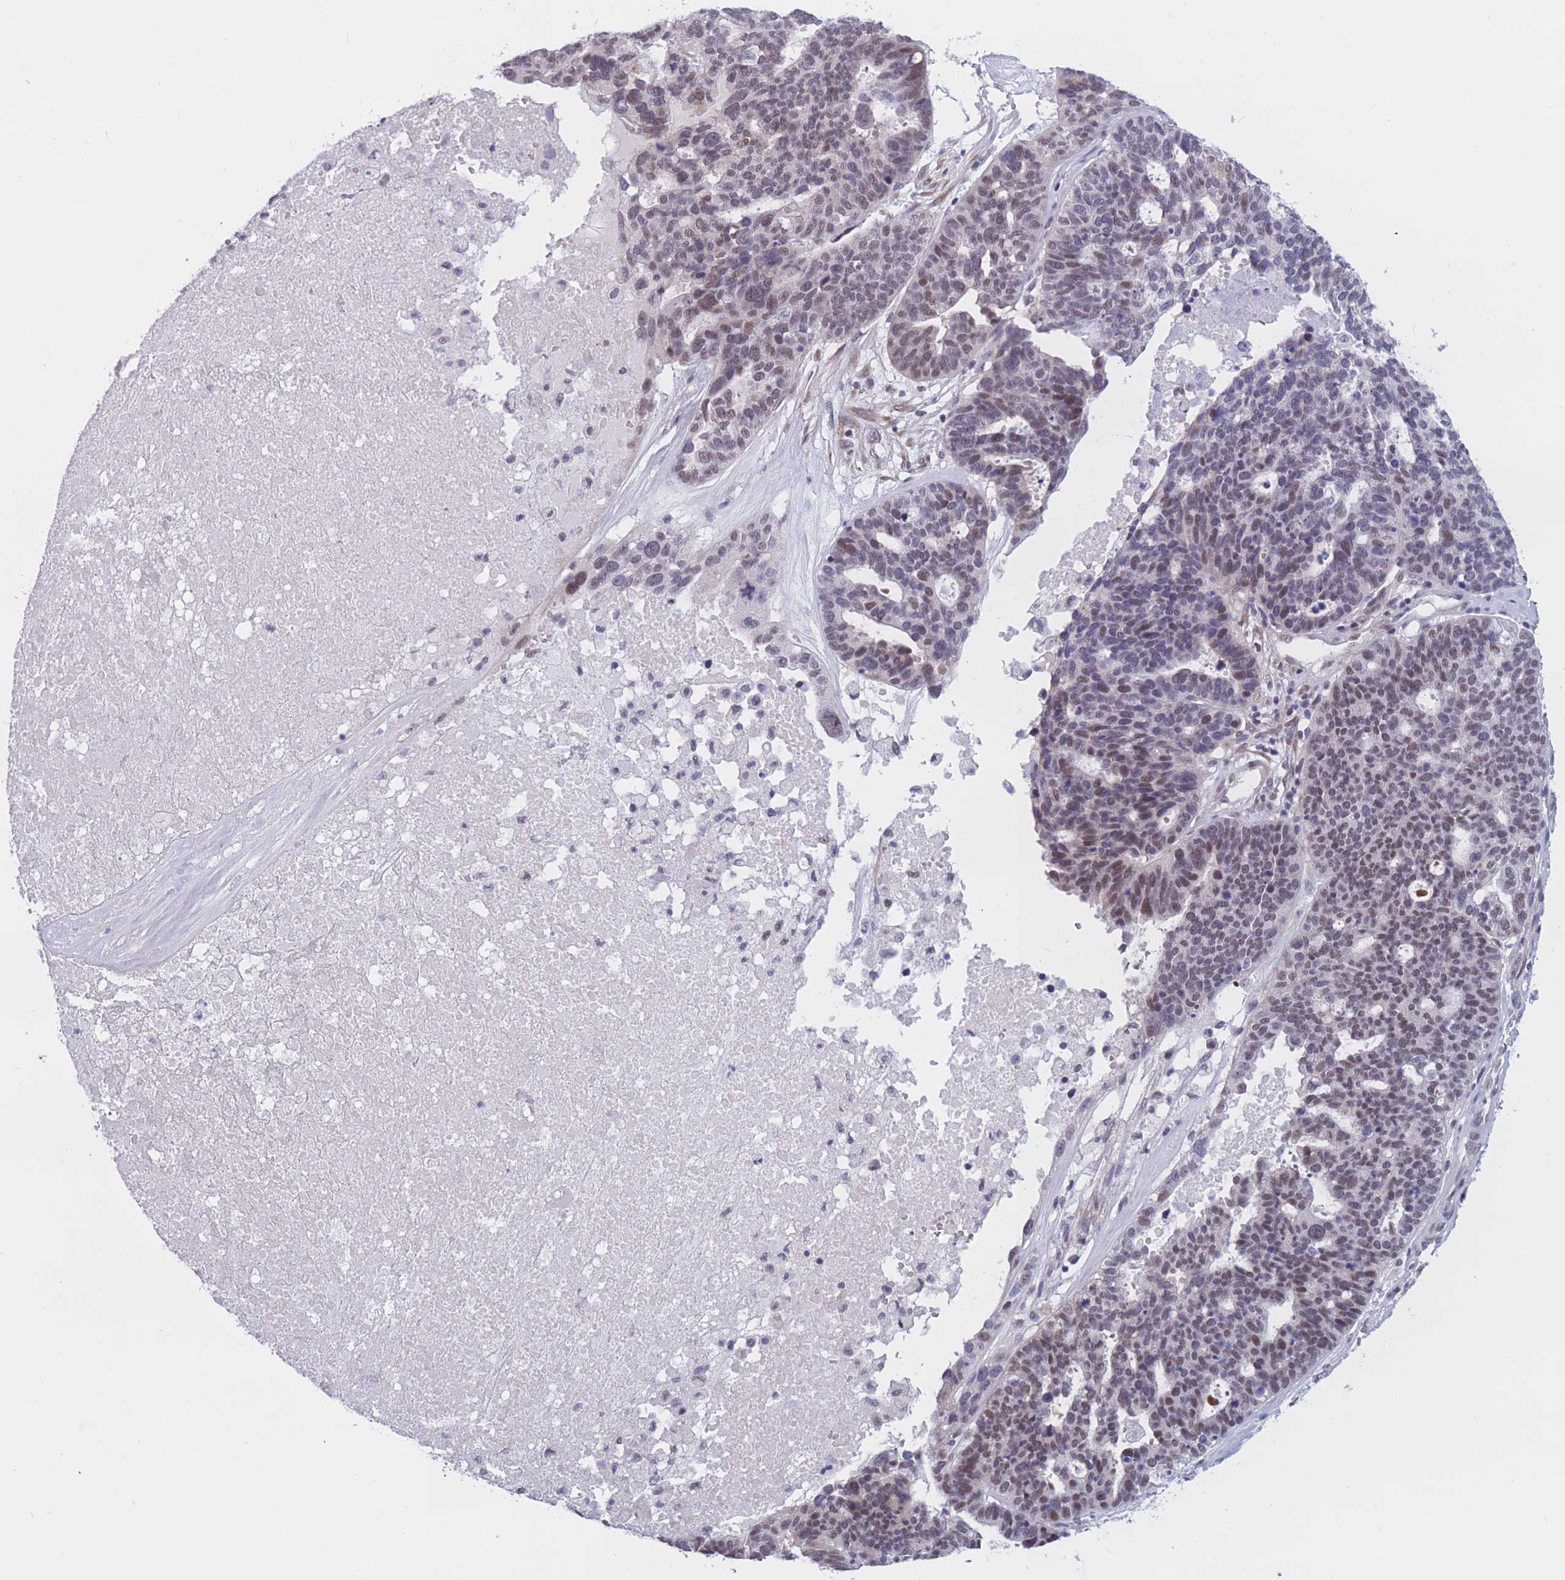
{"staining": {"intensity": "weak", "quantity": "<25%", "location": "nuclear"}, "tissue": "ovarian cancer", "cell_type": "Tumor cells", "image_type": "cancer", "snomed": [{"axis": "morphology", "description": "Cystadenocarcinoma, serous, NOS"}, {"axis": "topography", "description": "Ovary"}], "caption": "Tumor cells show no significant protein expression in ovarian cancer. (Stains: DAB immunohistochemistry with hematoxylin counter stain, Microscopy: brightfield microscopy at high magnification).", "gene": "BCL9L", "patient": {"sex": "female", "age": 59}}